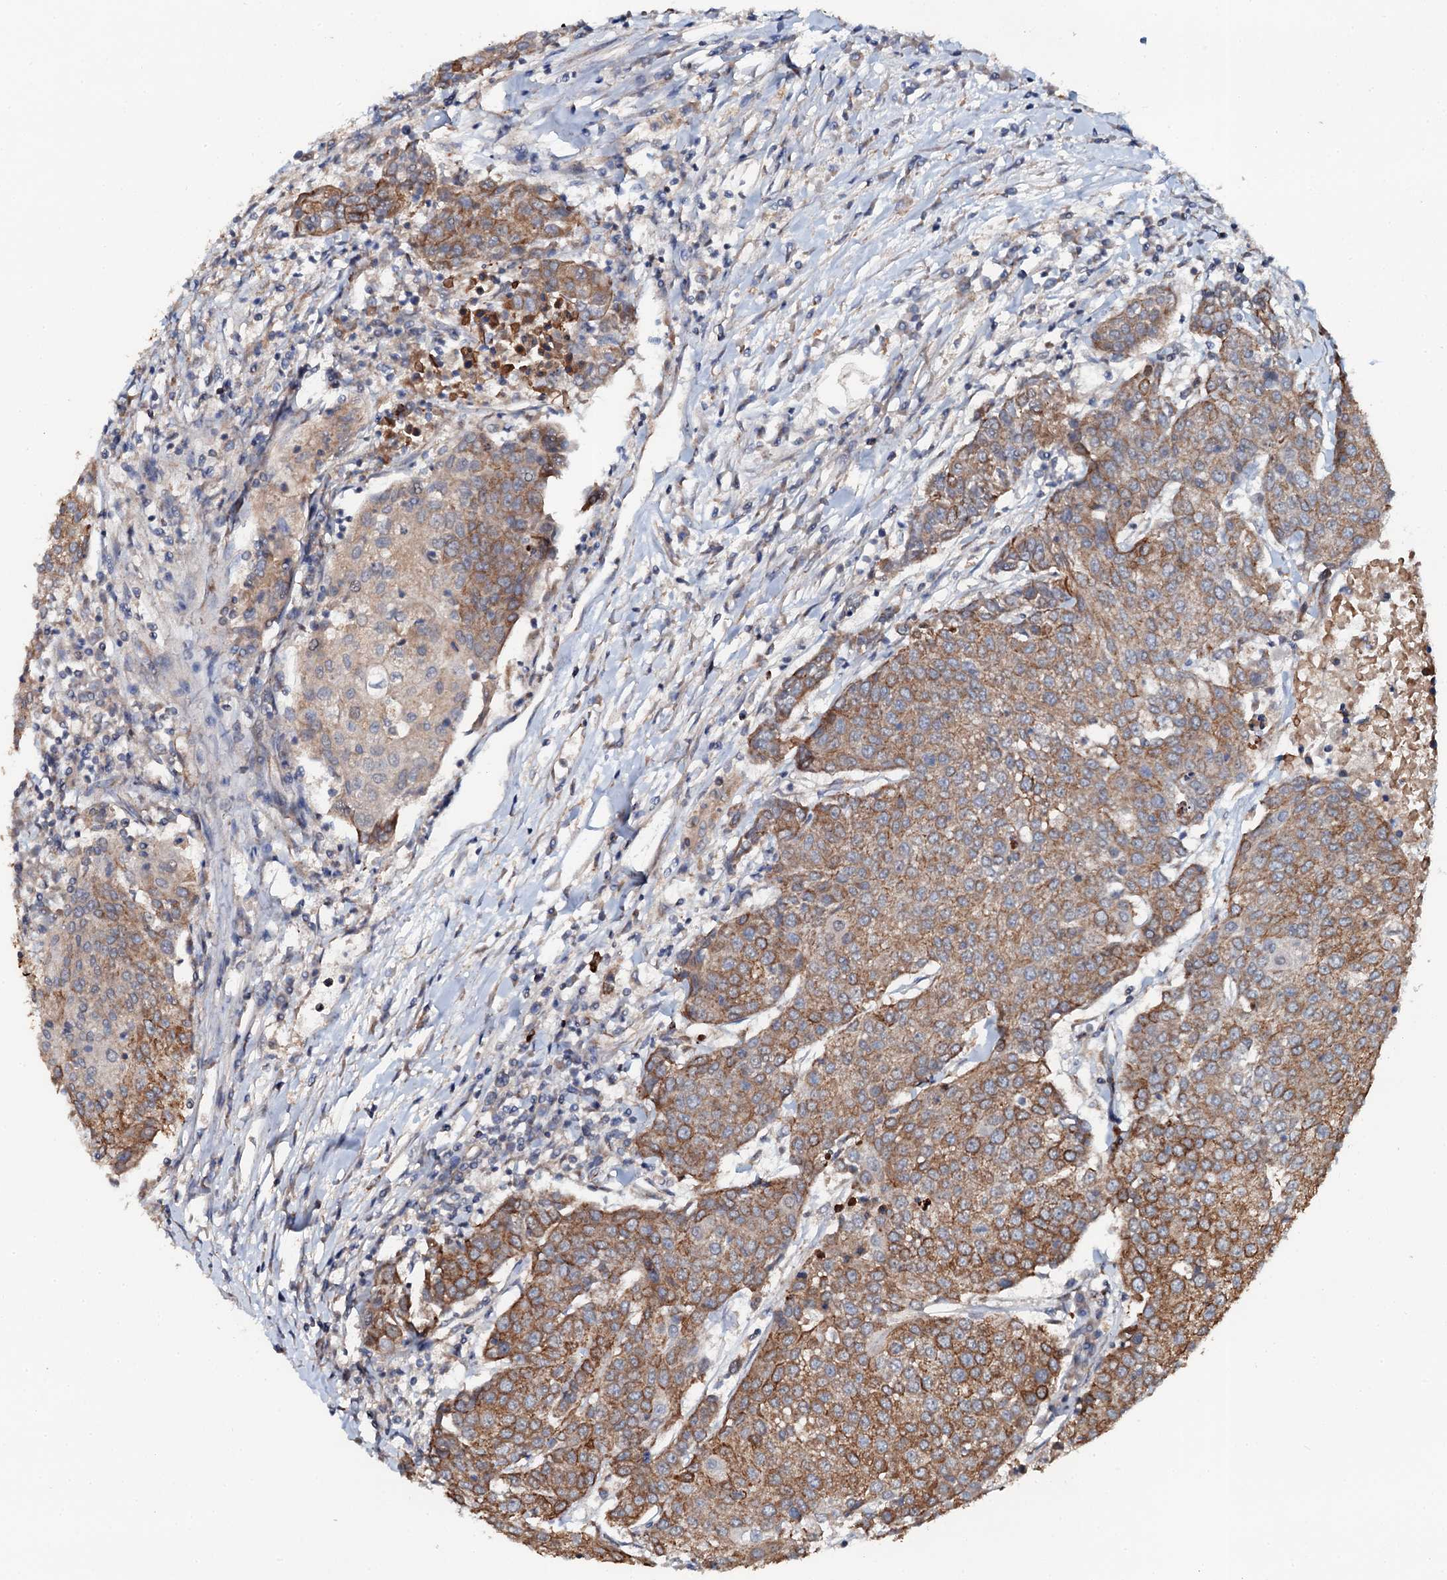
{"staining": {"intensity": "moderate", "quantity": ">75%", "location": "cytoplasmic/membranous"}, "tissue": "urothelial cancer", "cell_type": "Tumor cells", "image_type": "cancer", "snomed": [{"axis": "morphology", "description": "Urothelial carcinoma, High grade"}, {"axis": "topography", "description": "Urinary bladder"}], "caption": "Immunohistochemistry (IHC) histopathology image of neoplastic tissue: human urothelial cancer stained using immunohistochemistry (IHC) reveals medium levels of moderate protein expression localized specifically in the cytoplasmic/membranous of tumor cells, appearing as a cytoplasmic/membranous brown color.", "gene": "GLCE", "patient": {"sex": "female", "age": 85}}